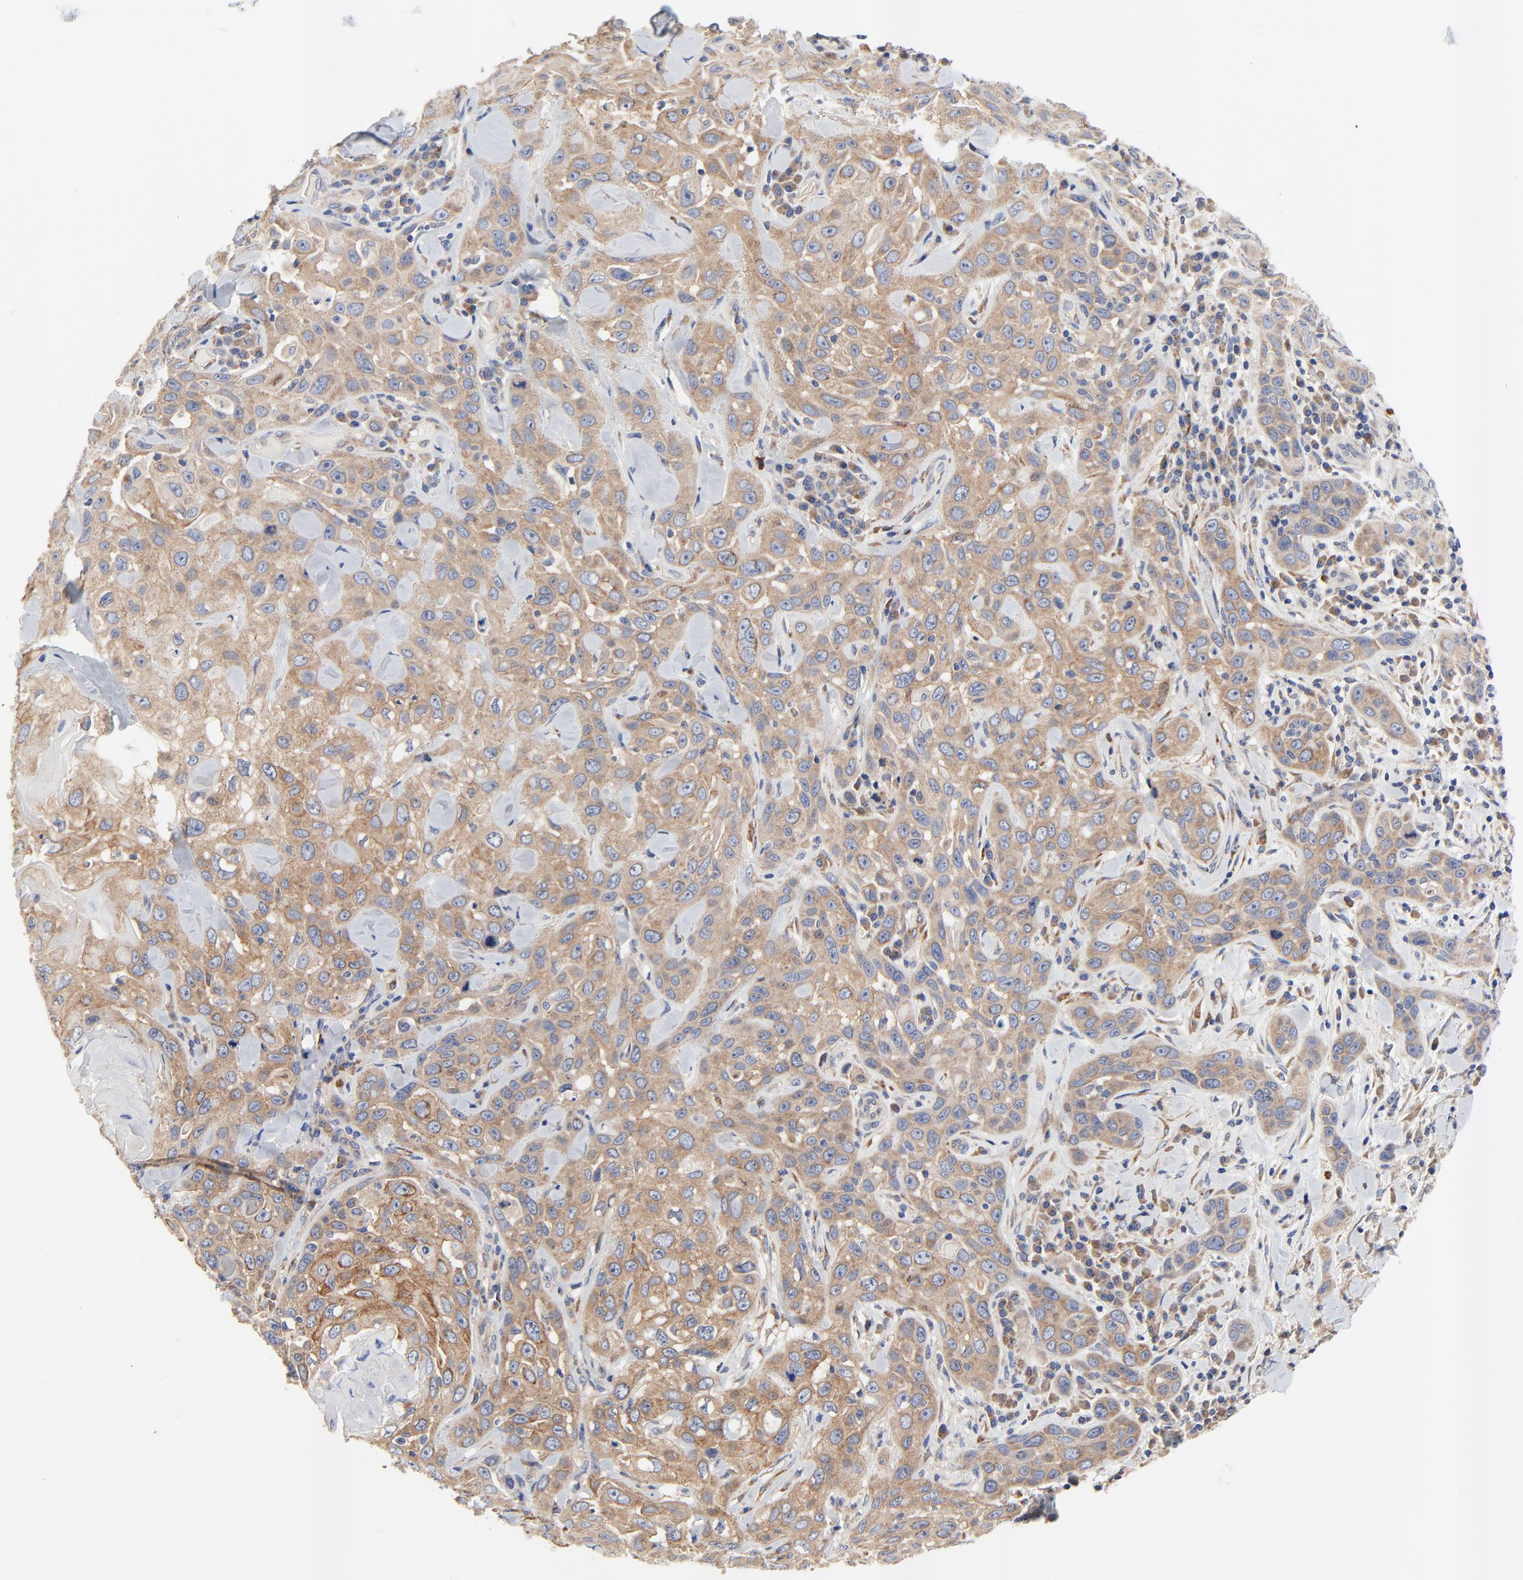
{"staining": {"intensity": "moderate", "quantity": ">75%", "location": "cytoplasmic/membranous"}, "tissue": "skin cancer", "cell_type": "Tumor cells", "image_type": "cancer", "snomed": [{"axis": "morphology", "description": "Squamous cell carcinoma, NOS"}, {"axis": "topography", "description": "Skin"}], "caption": "The photomicrograph reveals a brown stain indicating the presence of a protein in the cytoplasmic/membranous of tumor cells in skin cancer (squamous cell carcinoma). (DAB IHC, brown staining for protein, blue staining for nuclei).", "gene": "VAV2", "patient": {"sex": "male", "age": 84}}